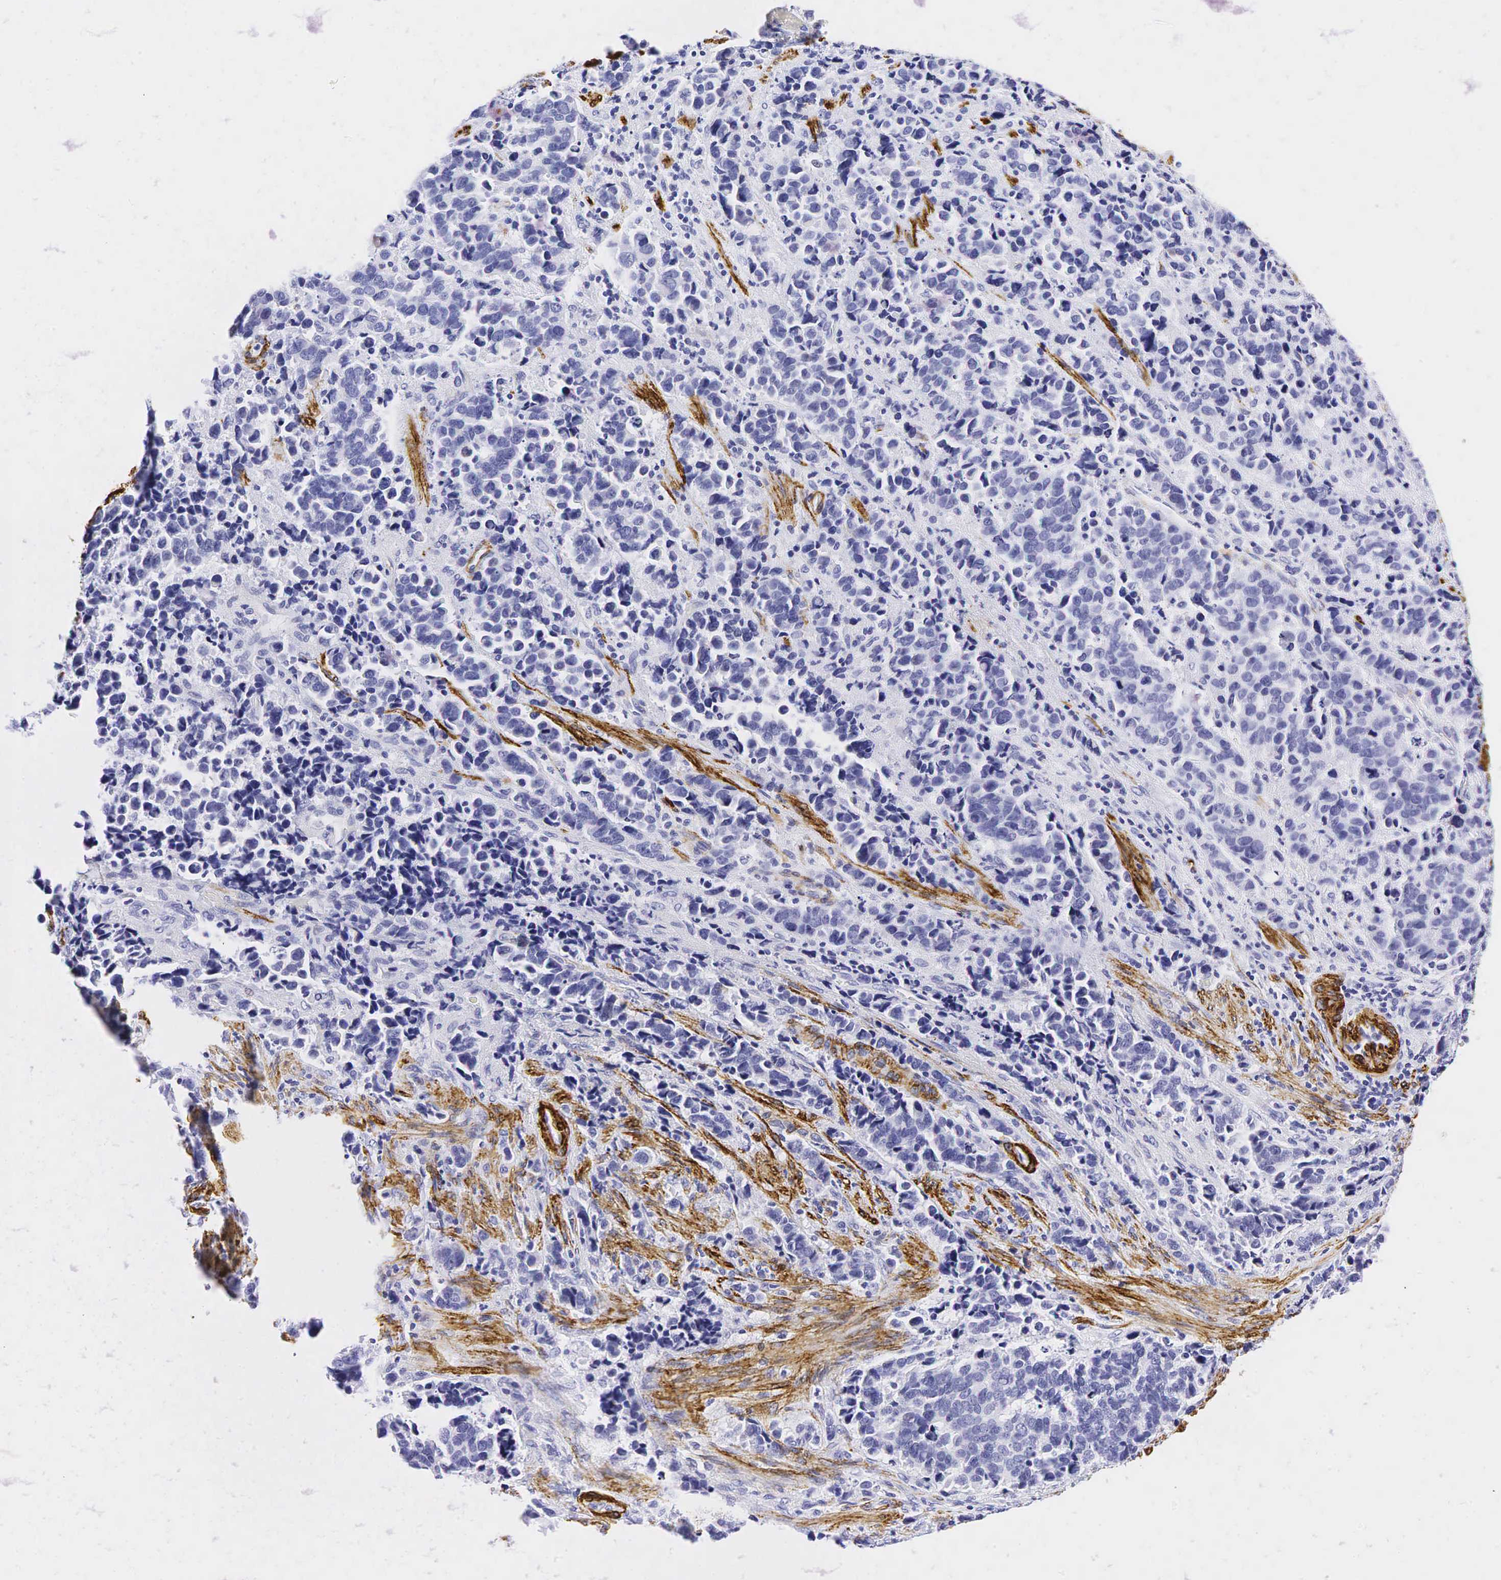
{"staining": {"intensity": "negative", "quantity": "none", "location": "none"}, "tissue": "stomach cancer", "cell_type": "Tumor cells", "image_type": "cancer", "snomed": [{"axis": "morphology", "description": "Adenocarcinoma, NOS"}, {"axis": "topography", "description": "Stomach, upper"}], "caption": "Tumor cells show no significant protein positivity in stomach cancer.", "gene": "CALD1", "patient": {"sex": "male", "age": 71}}